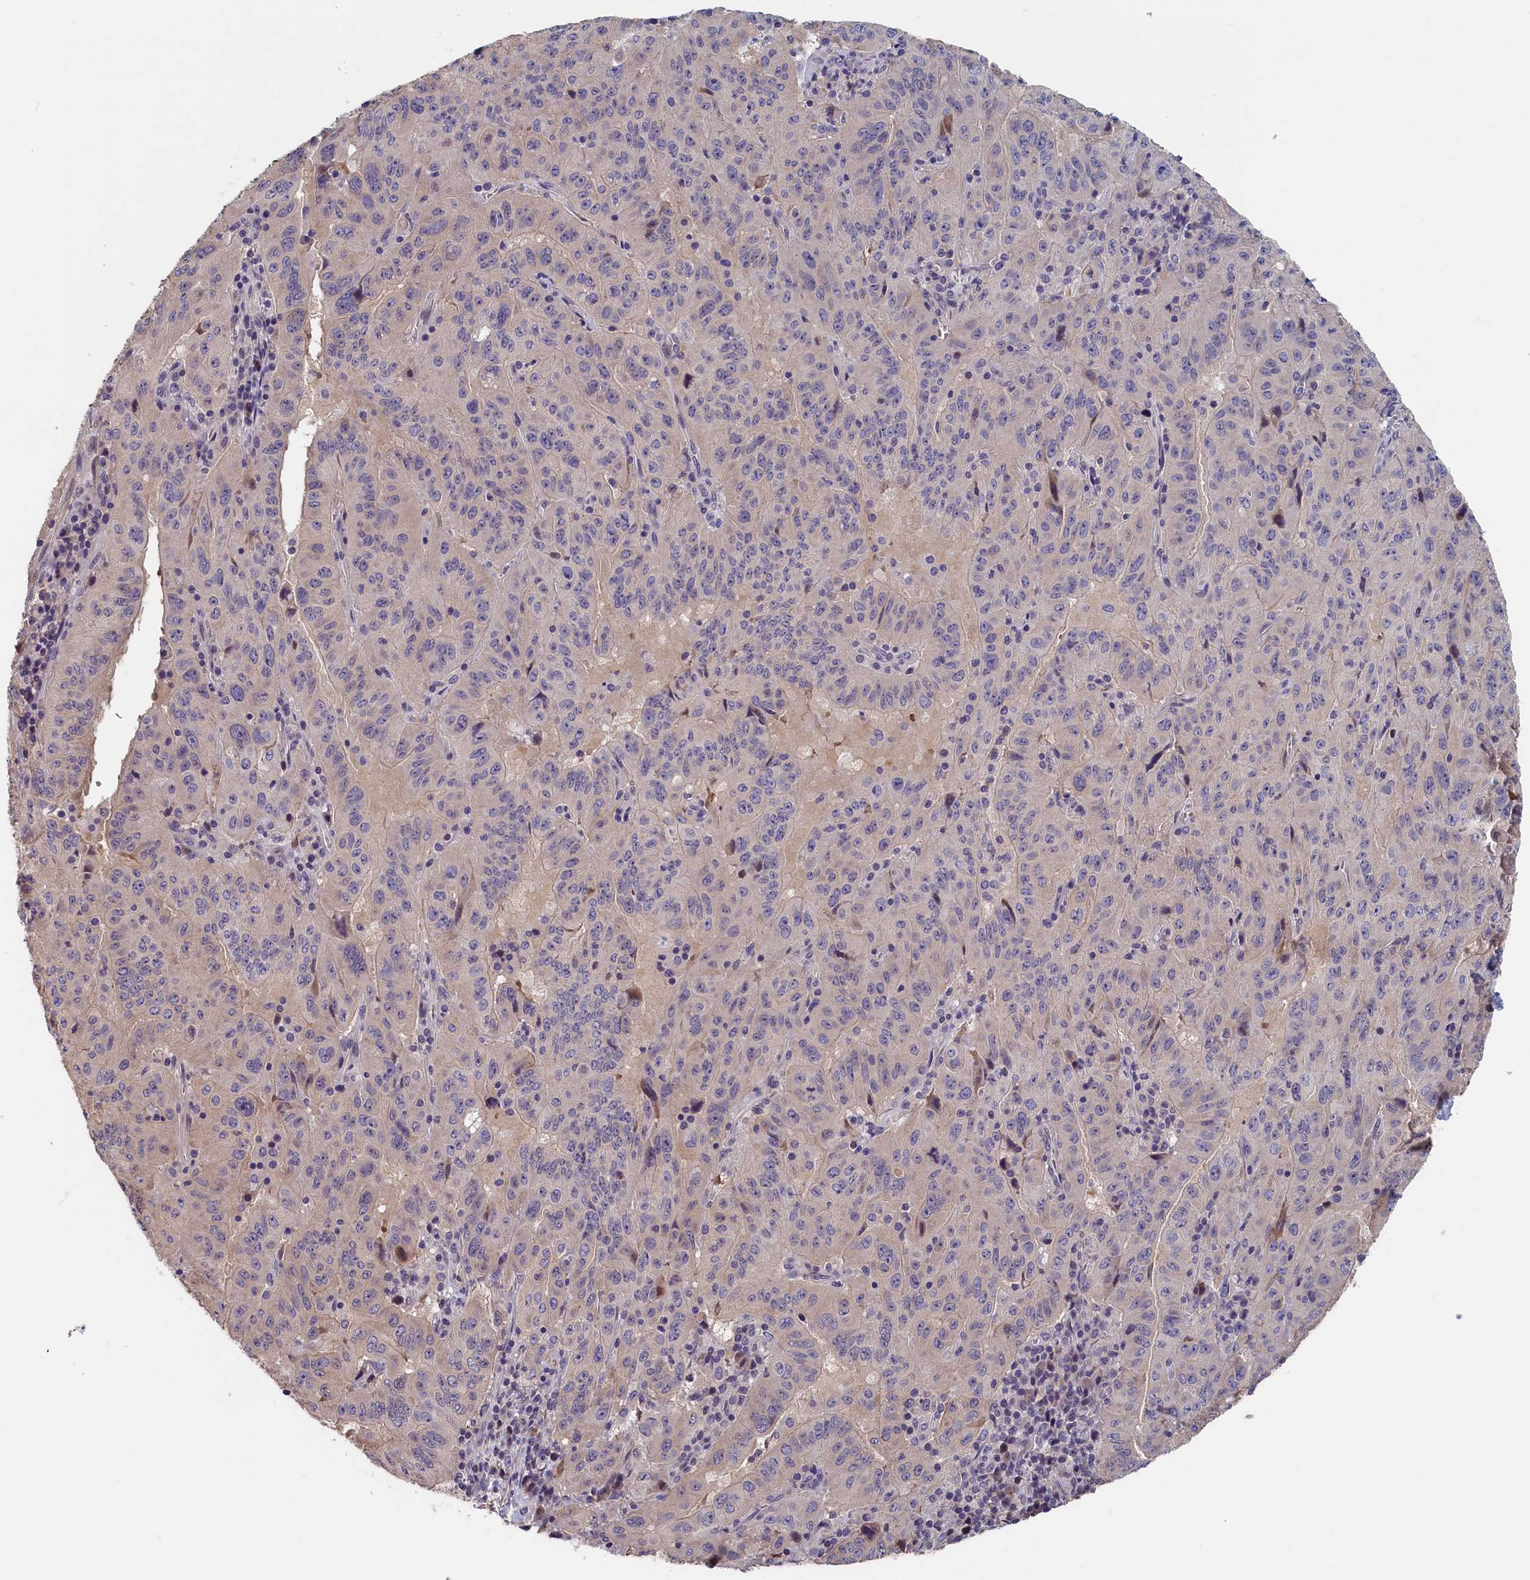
{"staining": {"intensity": "negative", "quantity": "none", "location": "none"}, "tissue": "pancreatic cancer", "cell_type": "Tumor cells", "image_type": "cancer", "snomed": [{"axis": "morphology", "description": "Adenocarcinoma, NOS"}, {"axis": "topography", "description": "Pancreas"}], "caption": "IHC micrograph of human pancreatic cancer (adenocarcinoma) stained for a protein (brown), which shows no expression in tumor cells.", "gene": "TMEM116", "patient": {"sex": "male", "age": 63}}